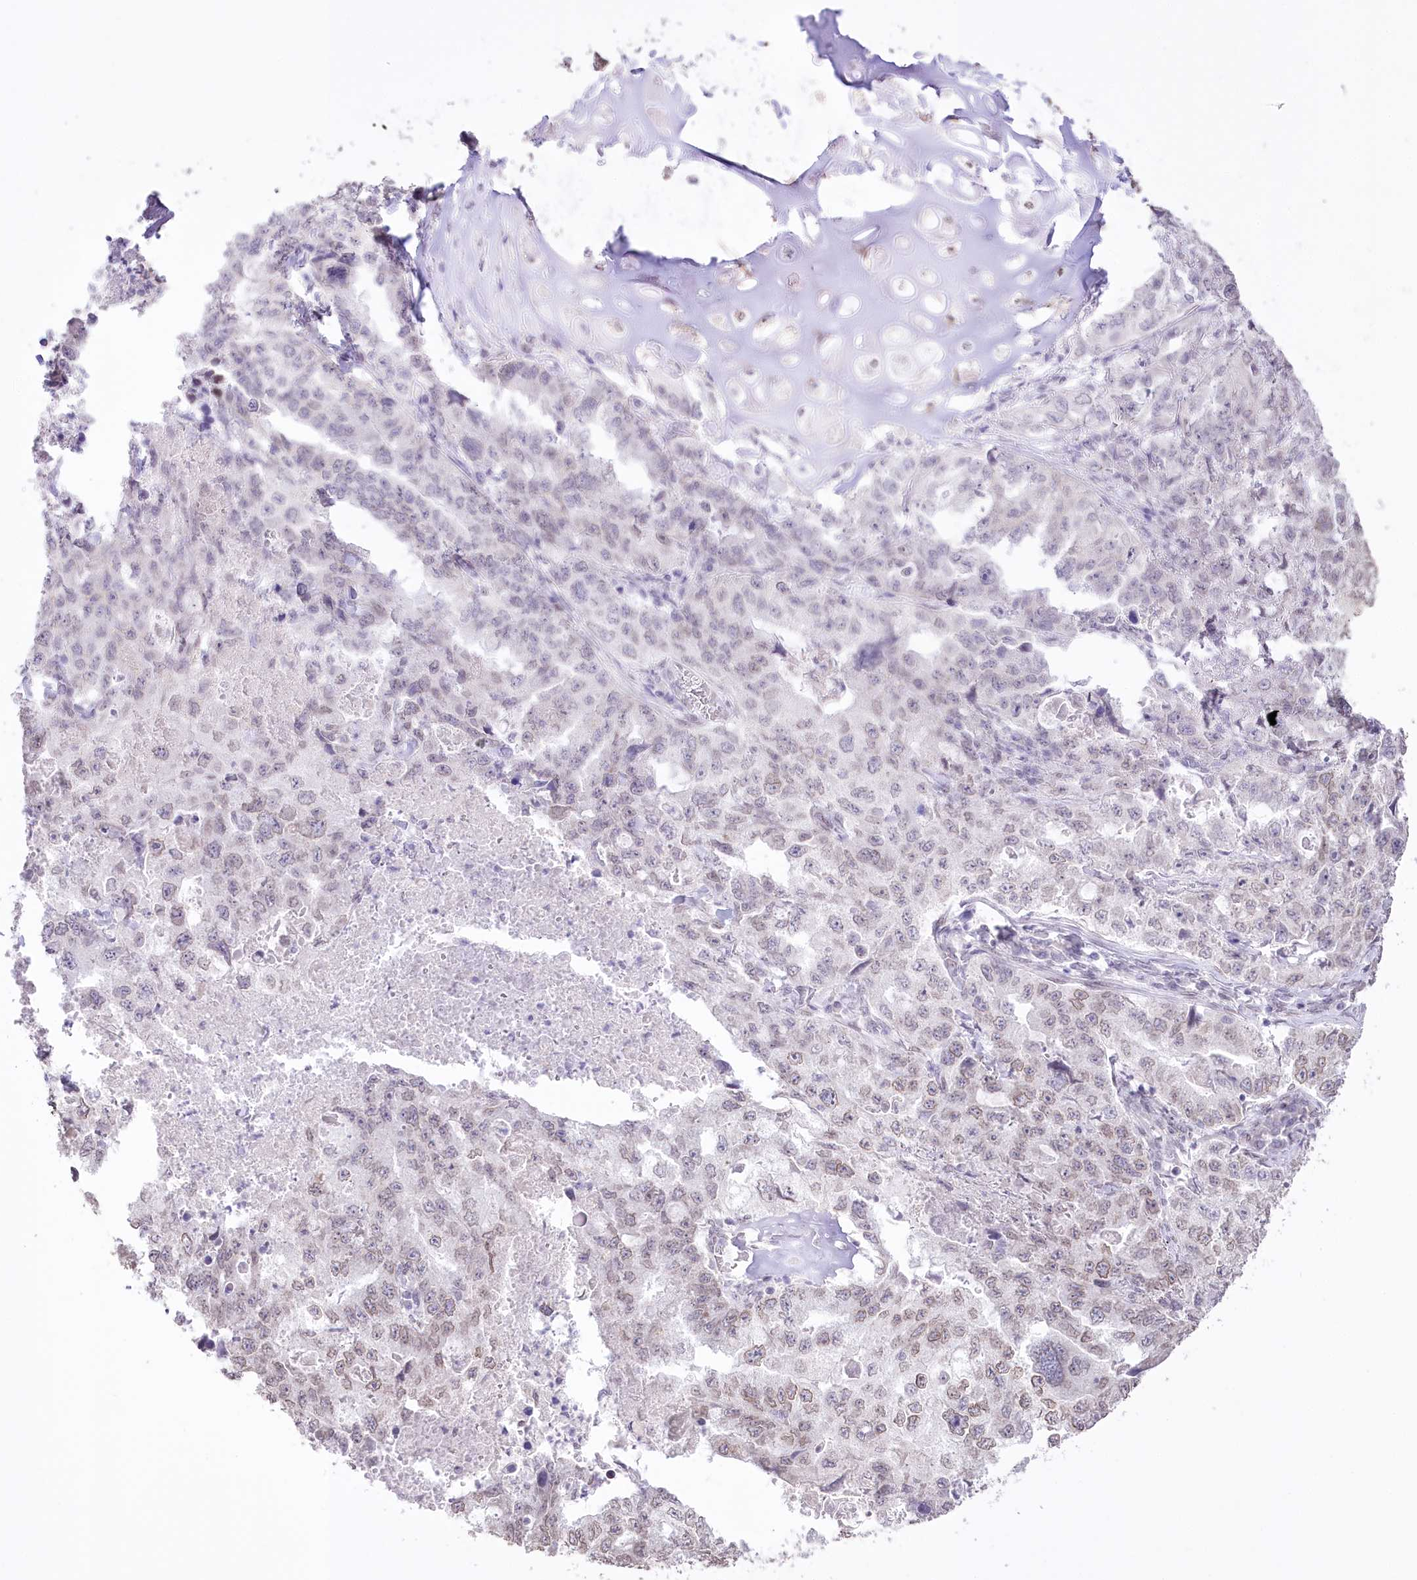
{"staining": {"intensity": "negative", "quantity": "none", "location": "none"}, "tissue": "lung cancer", "cell_type": "Tumor cells", "image_type": "cancer", "snomed": [{"axis": "morphology", "description": "Adenocarcinoma, NOS"}, {"axis": "topography", "description": "Lung"}], "caption": "High power microscopy image of an IHC micrograph of adenocarcinoma (lung), revealing no significant staining in tumor cells.", "gene": "SLC39A10", "patient": {"sex": "female", "age": 51}}